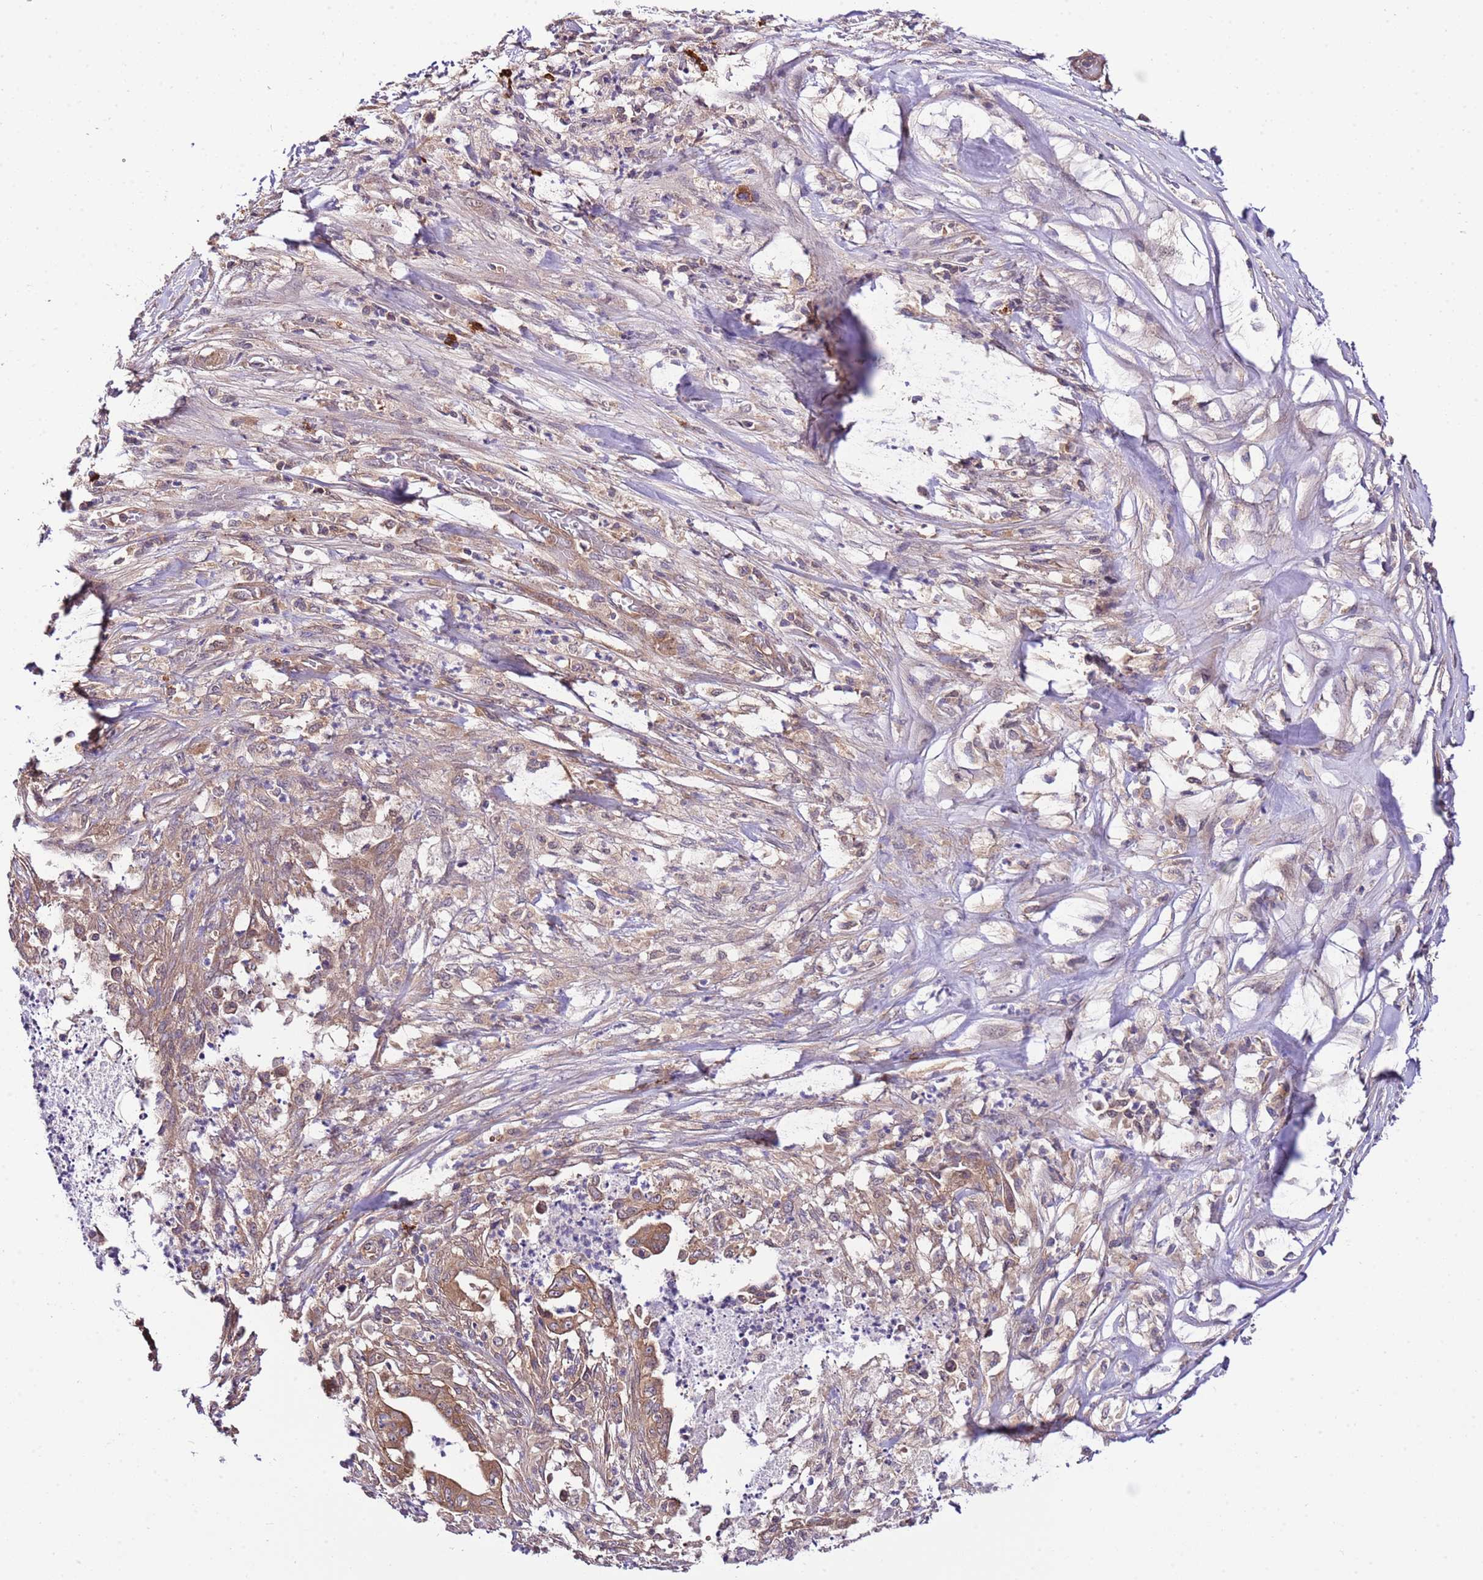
{"staining": {"intensity": "moderate", "quantity": ">75%", "location": "cytoplasmic/membranous"}, "tissue": "pancreatic cancer", "cell_type": "Tumor cells", "image_type": "cancer", "snomed": [{"axis": "morphology", "description": "Adenocarcinoma, NOS"}, {"axis": "topography", "description": "Pancreas"}], "caption": "Tumor cells display medium levels of moderate cytoplasmic/membranous expression in about >75% of cells in pancreatic cancer.", "gene": "DONSON", "patient": {"sex": "male", "age": 58}}